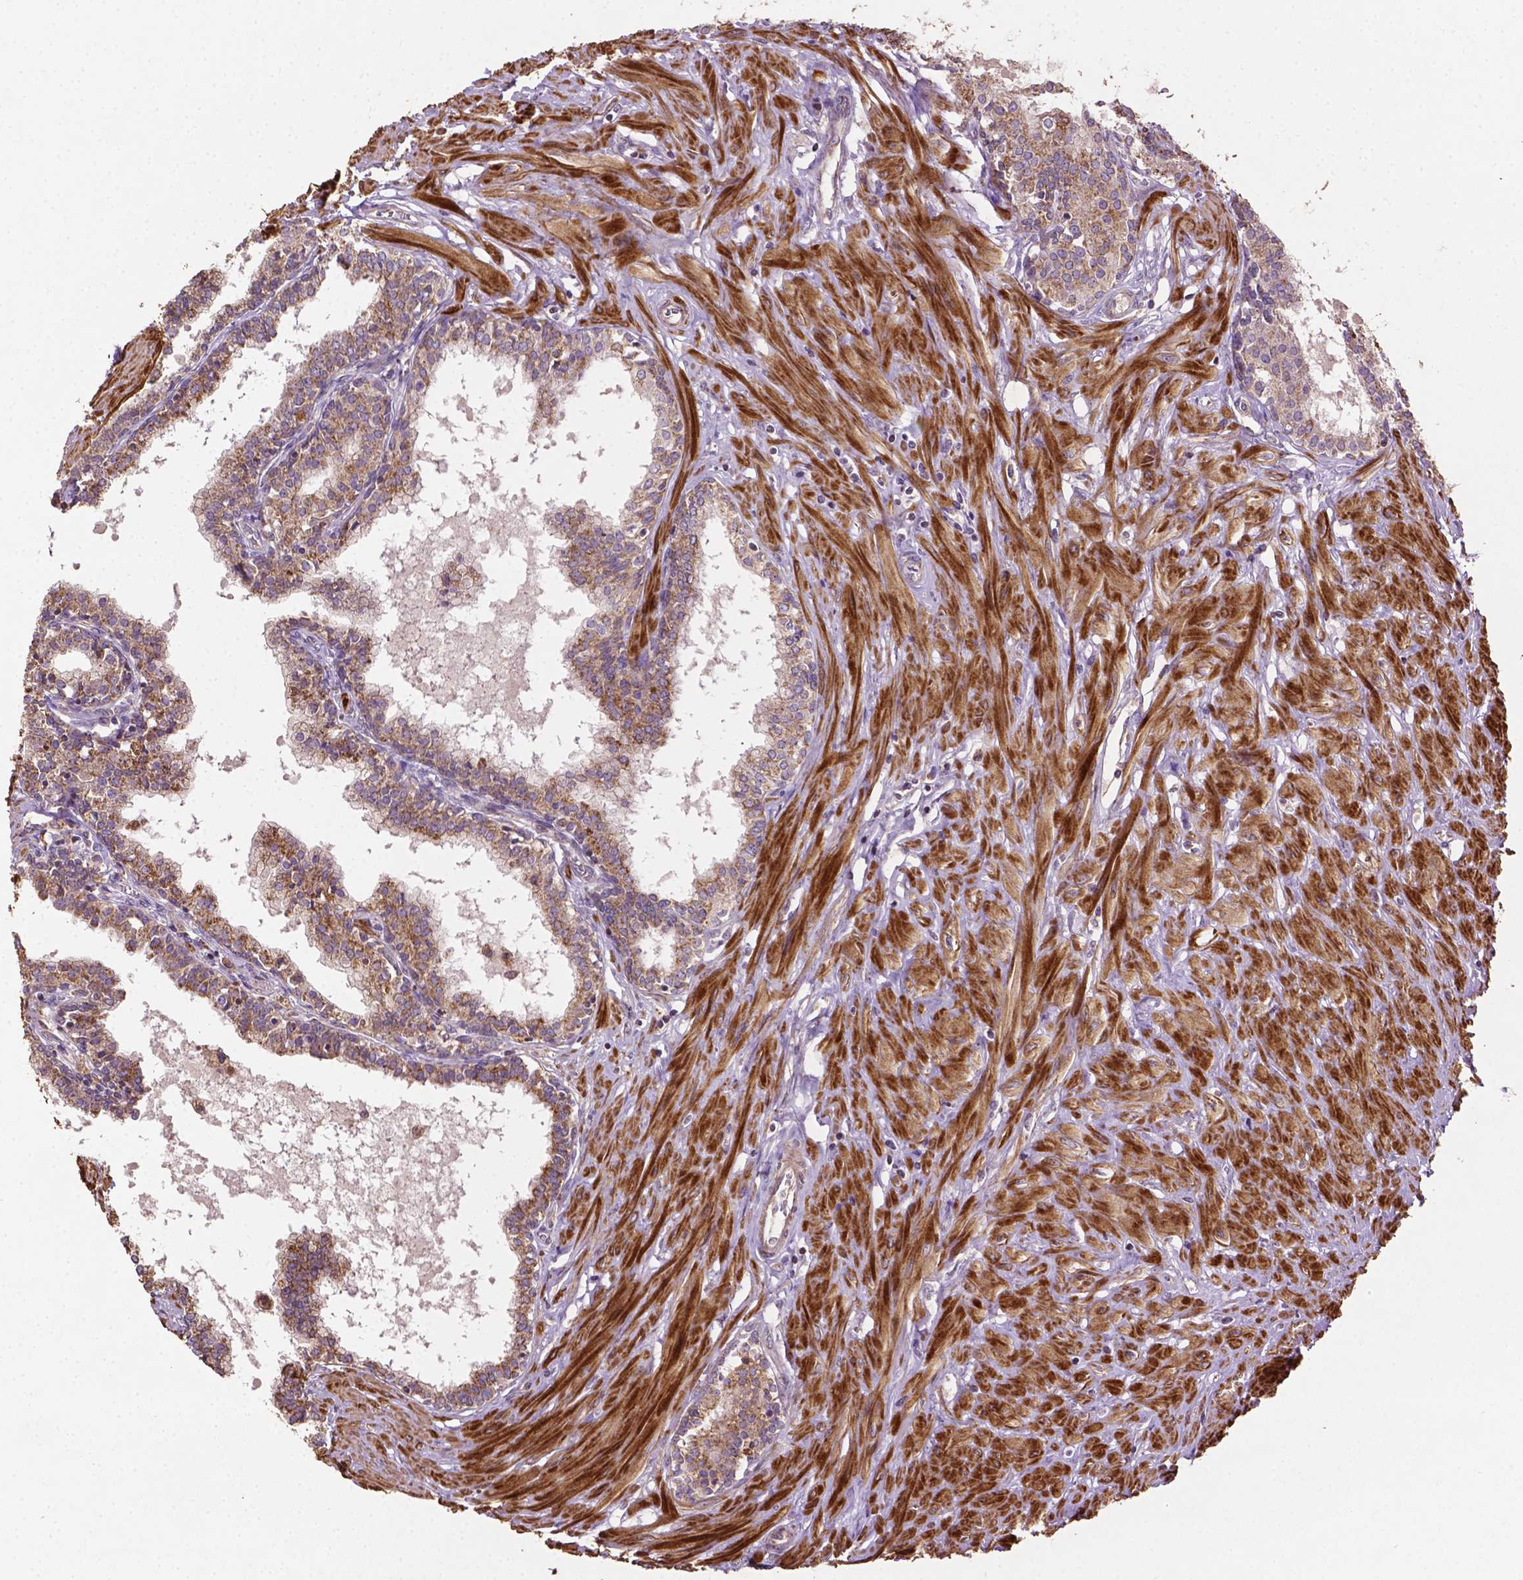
{"staining": {"intensity": "moderate", "quantity": "25%-75%", "location": "cytoplasmic/membranous"}, "tissue": "prostate", "cell_type": "Glandular cells", "image_type": "normal", "snomed": [{"axis": "morphology", "description": "Normal tissue, NOS"}, {"axis": "topography", "description": "Prostate"}], "caption": "The micrograph shows staining of benign prostate, revealing moderate cytoplasmic/membranous protein staining (brown color) within glandular cells. The protein of interest is shown in brown color, while the nuclei are stained blue.", "gene": "LRR1", "patient": {"sex": "male", "age": 55}}